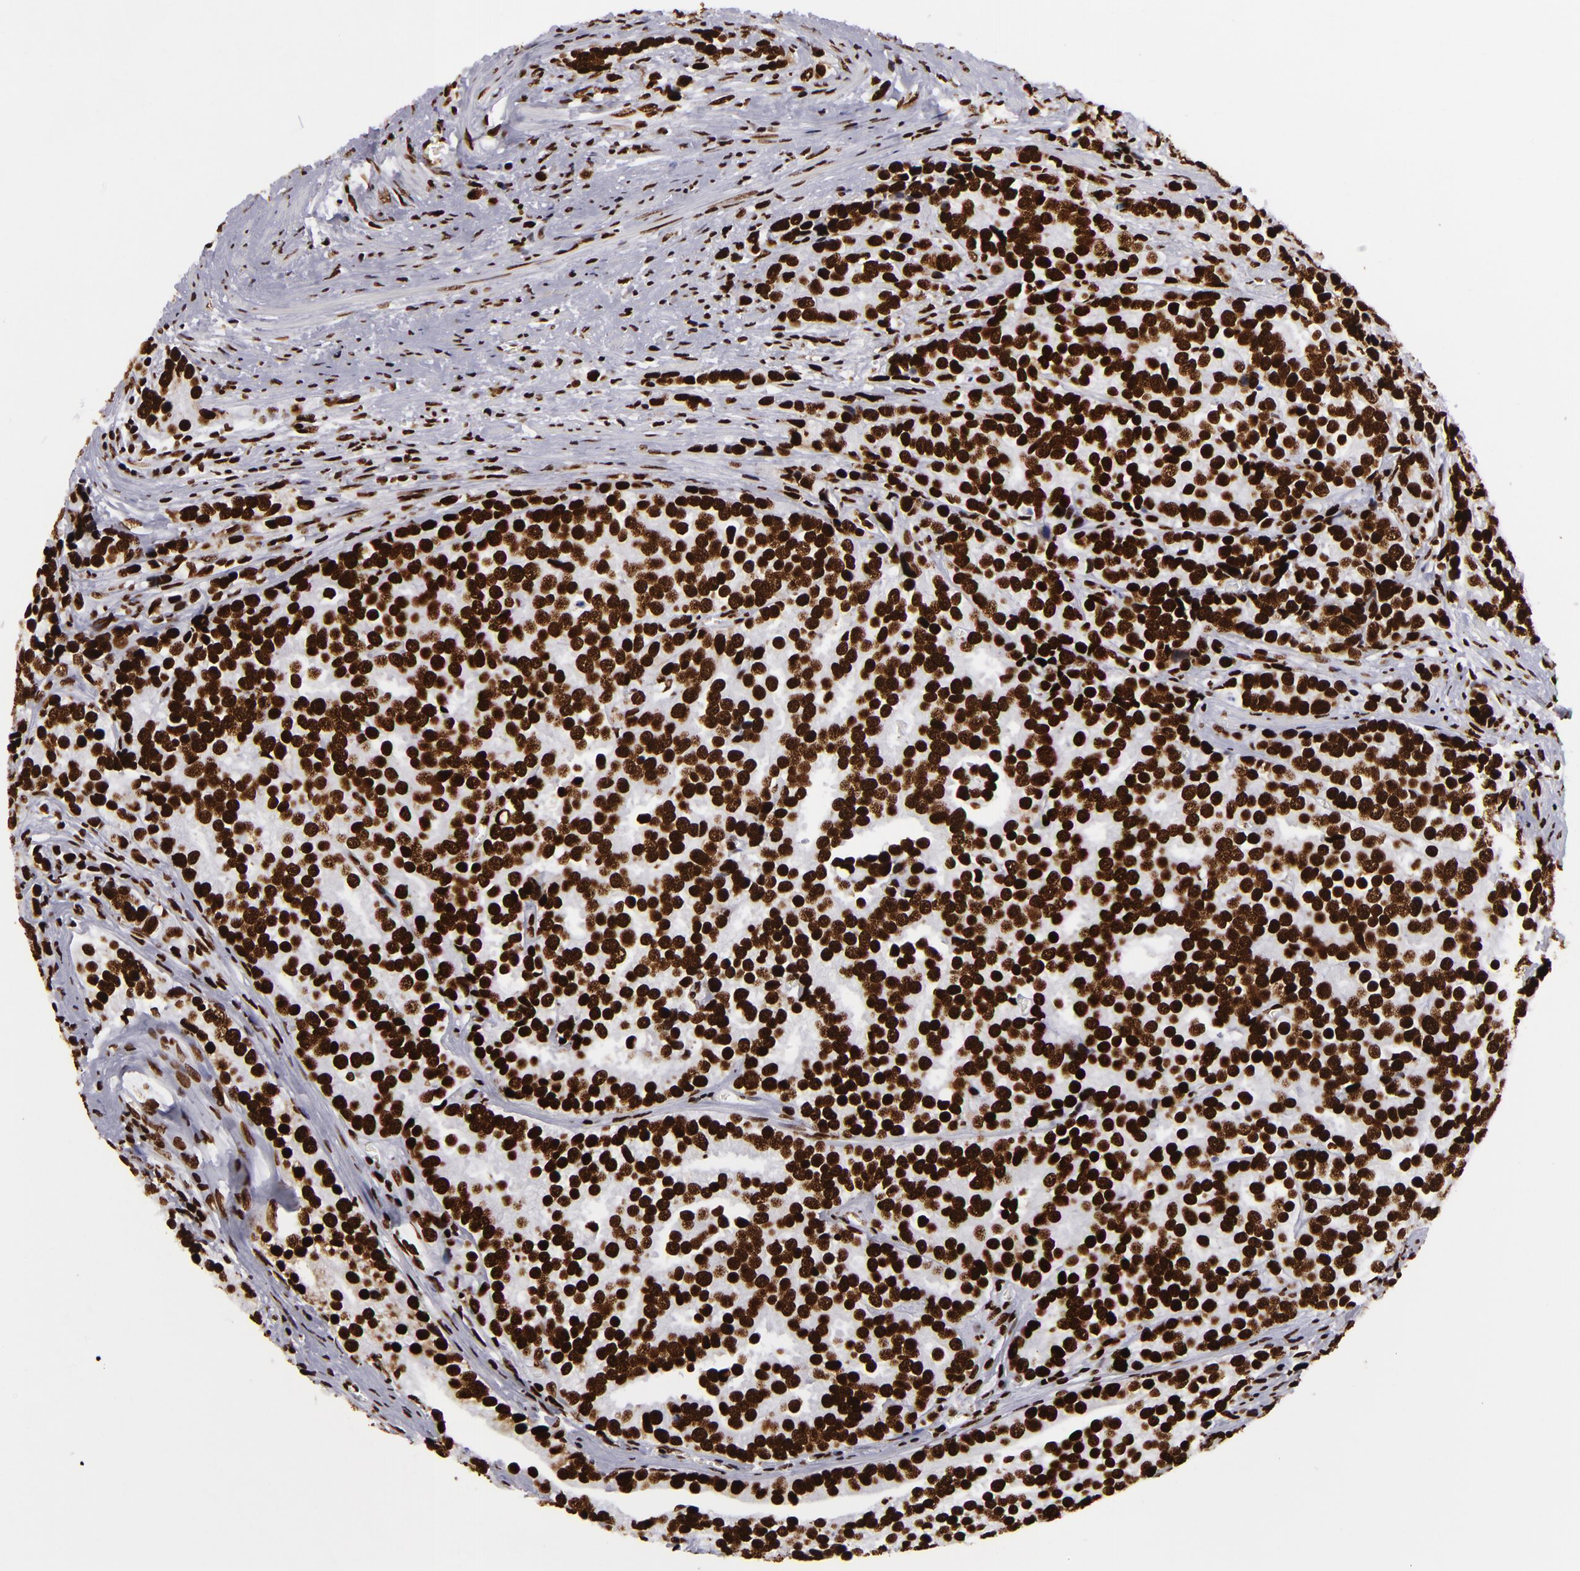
{"staining": {"intensity": "strong", "quantity": ">75%", "location": "nuclear"}, "tissue": "prostate cancer", "cell_type": "Tumor cells", "image_type": "cancer", "snomed": [{"axis": "morphology", "description": "Adenocarcinoma, High grade"}, {"axis": "topography", "description": "Prostate"}], "caption": "Immunohistochemical staining of human prostate cancer reveals high levels of strong nuclear protein expression in about >75% of tumor cells.", "gene": "SAFB", "patient": {"sex": "male", "age": 71}}